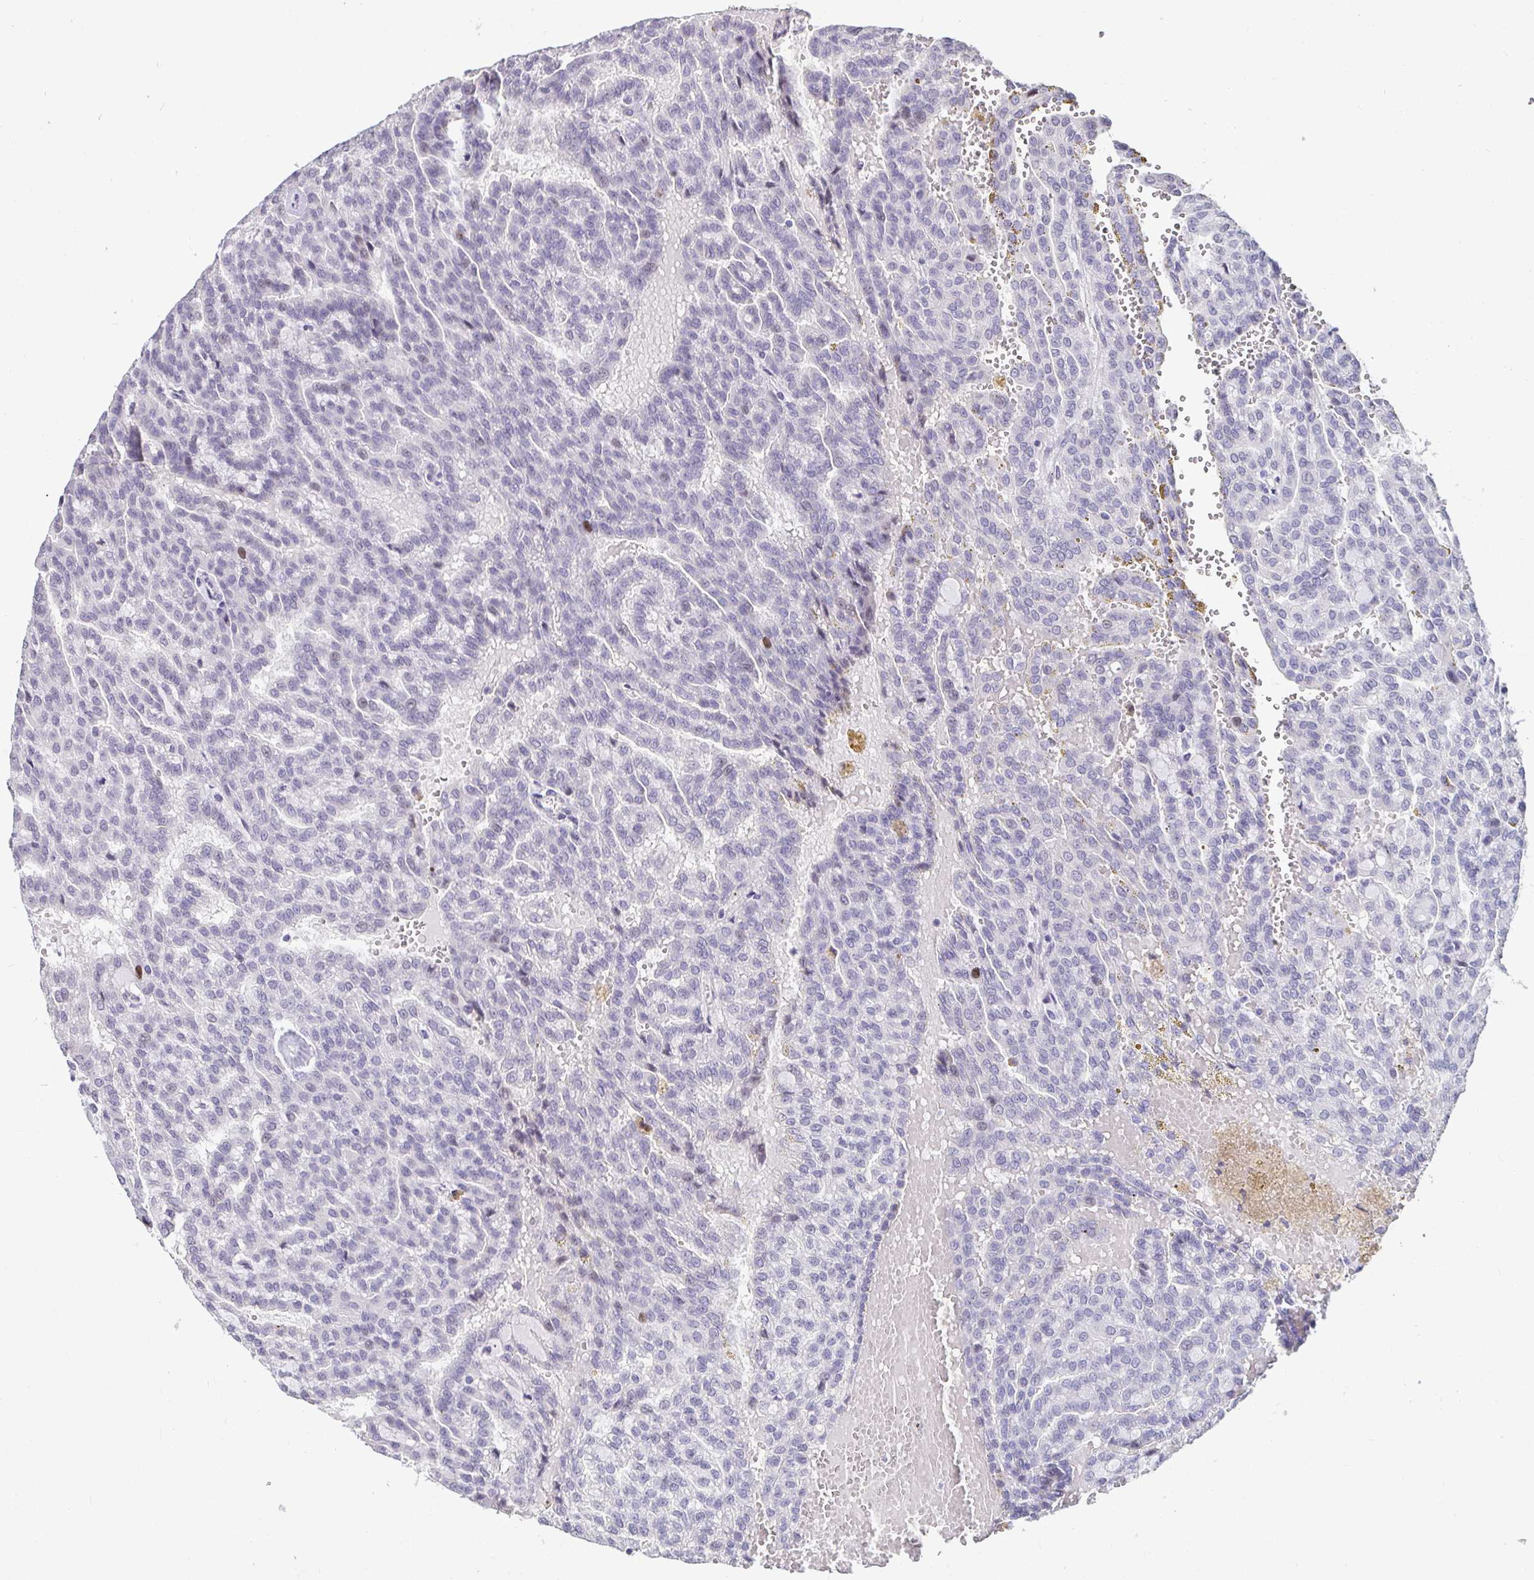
{"staining": {"intensity": "moderate", "quantity": "<25%", "location": "nuclear"}, "tissue": "renal cancer", "cell_type": "Tumor cells", "image_type": "cancer", "snomed": [{"axis": "morphology", "description": "Adenocarcinoma, NOS"}, {"axis": "topography", "description": "Kidney"}], "caption": "About <25% of tumor cells in renal cancer (adenocarcinoma) show moderate nuclear protein staining as visualized by brown immunohistochemical staining.", "gene": "ANLN", "patient": {"sex": "male", "age": 63}}